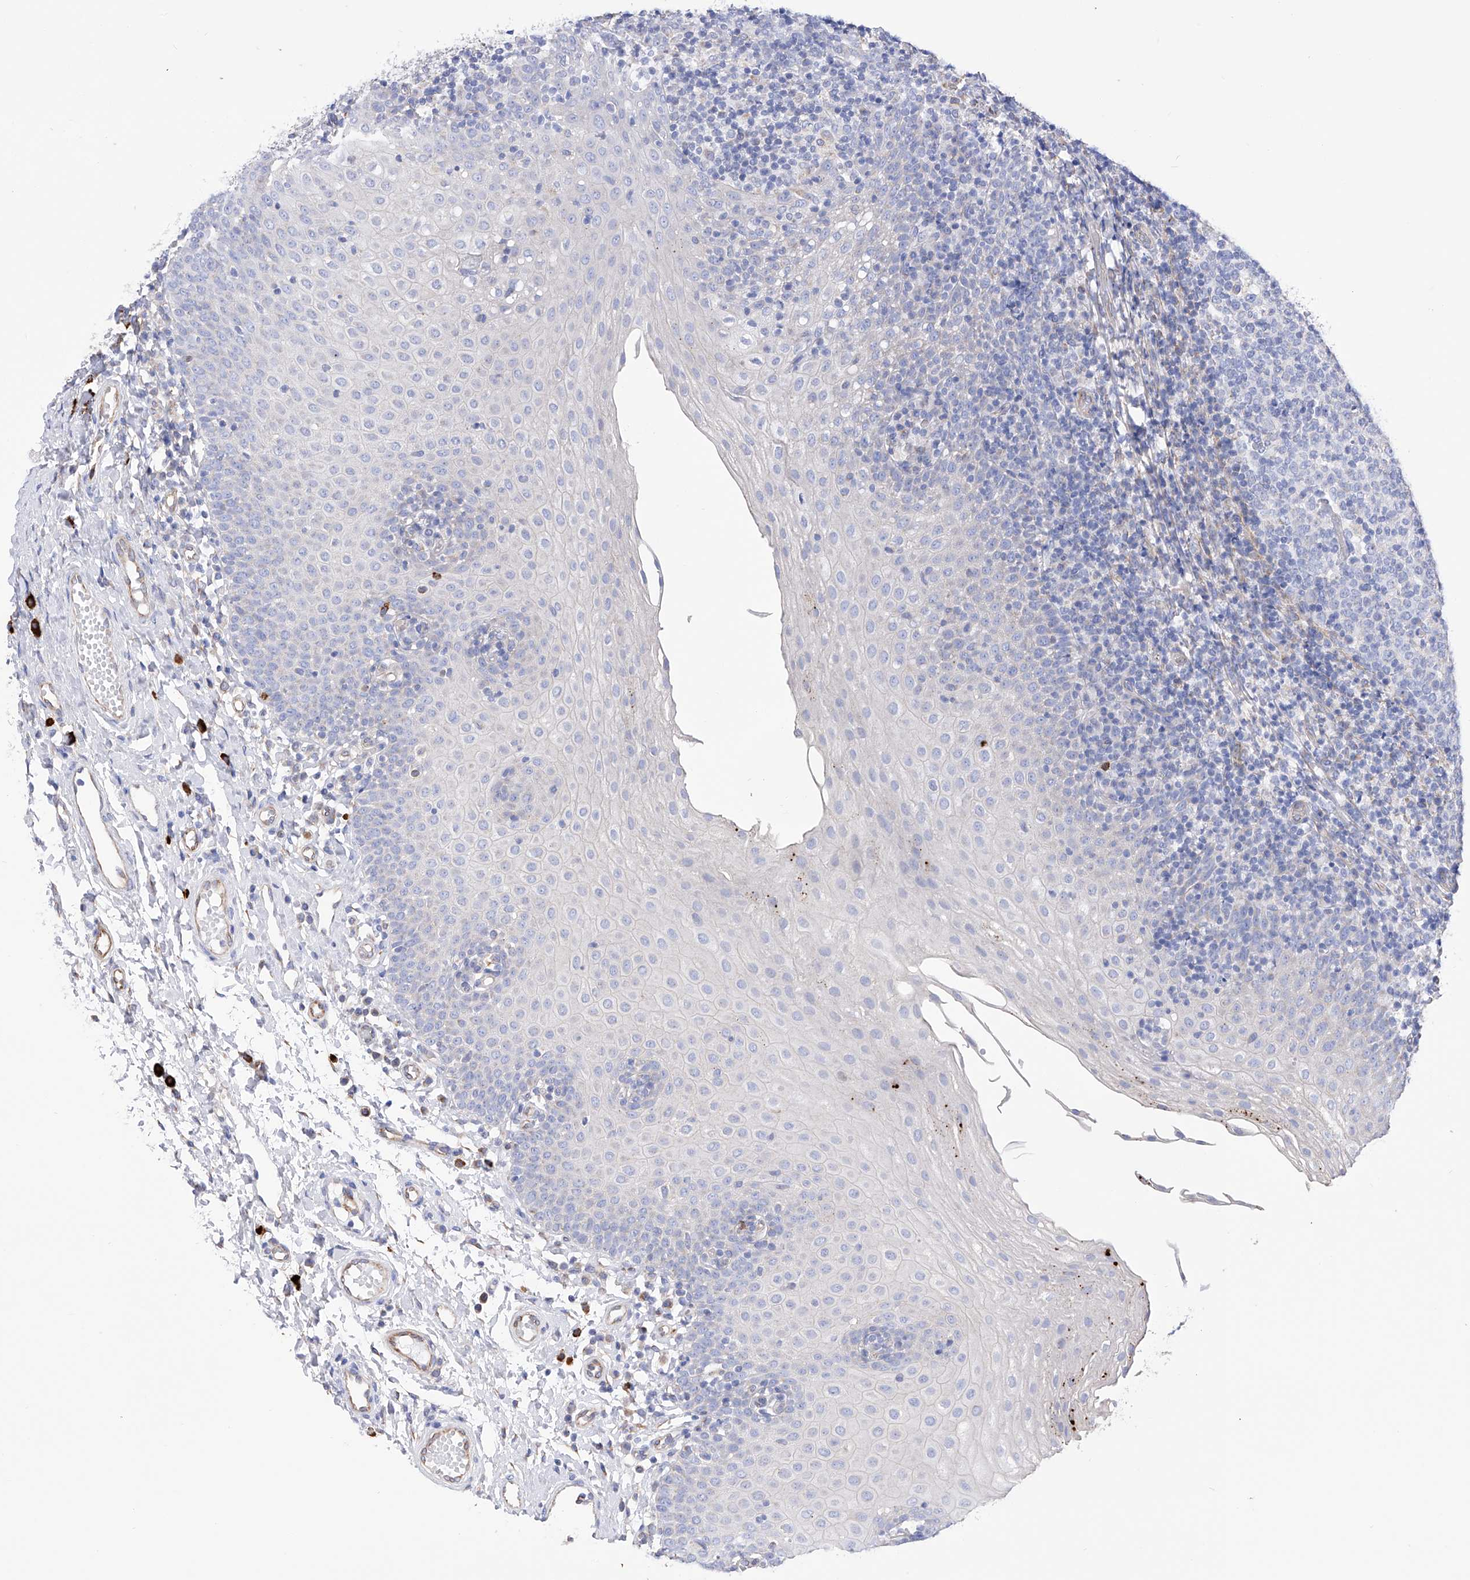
{"staining": {"intensity": "negative", "quantity": "none", "location": "none"}, "tissue": "tonsil", "cell_type": "Germinal center cells", "image_type": "normal", "snomed": [{"axis": "morphology", "description": "Normal tissue, NOS"}, {"axis": "topography", "description": "Tonsil"}], "caption": "Histopathology image shows no protein expression in germinal center cells of normal tonsil. (Stains: DAB immunohistochemistry with hematoxylin counter stain, Microscopy: brightfield microscopy at high magnification).", "gene": "FLG", "patient": {"sex": "female", "age": 19}}